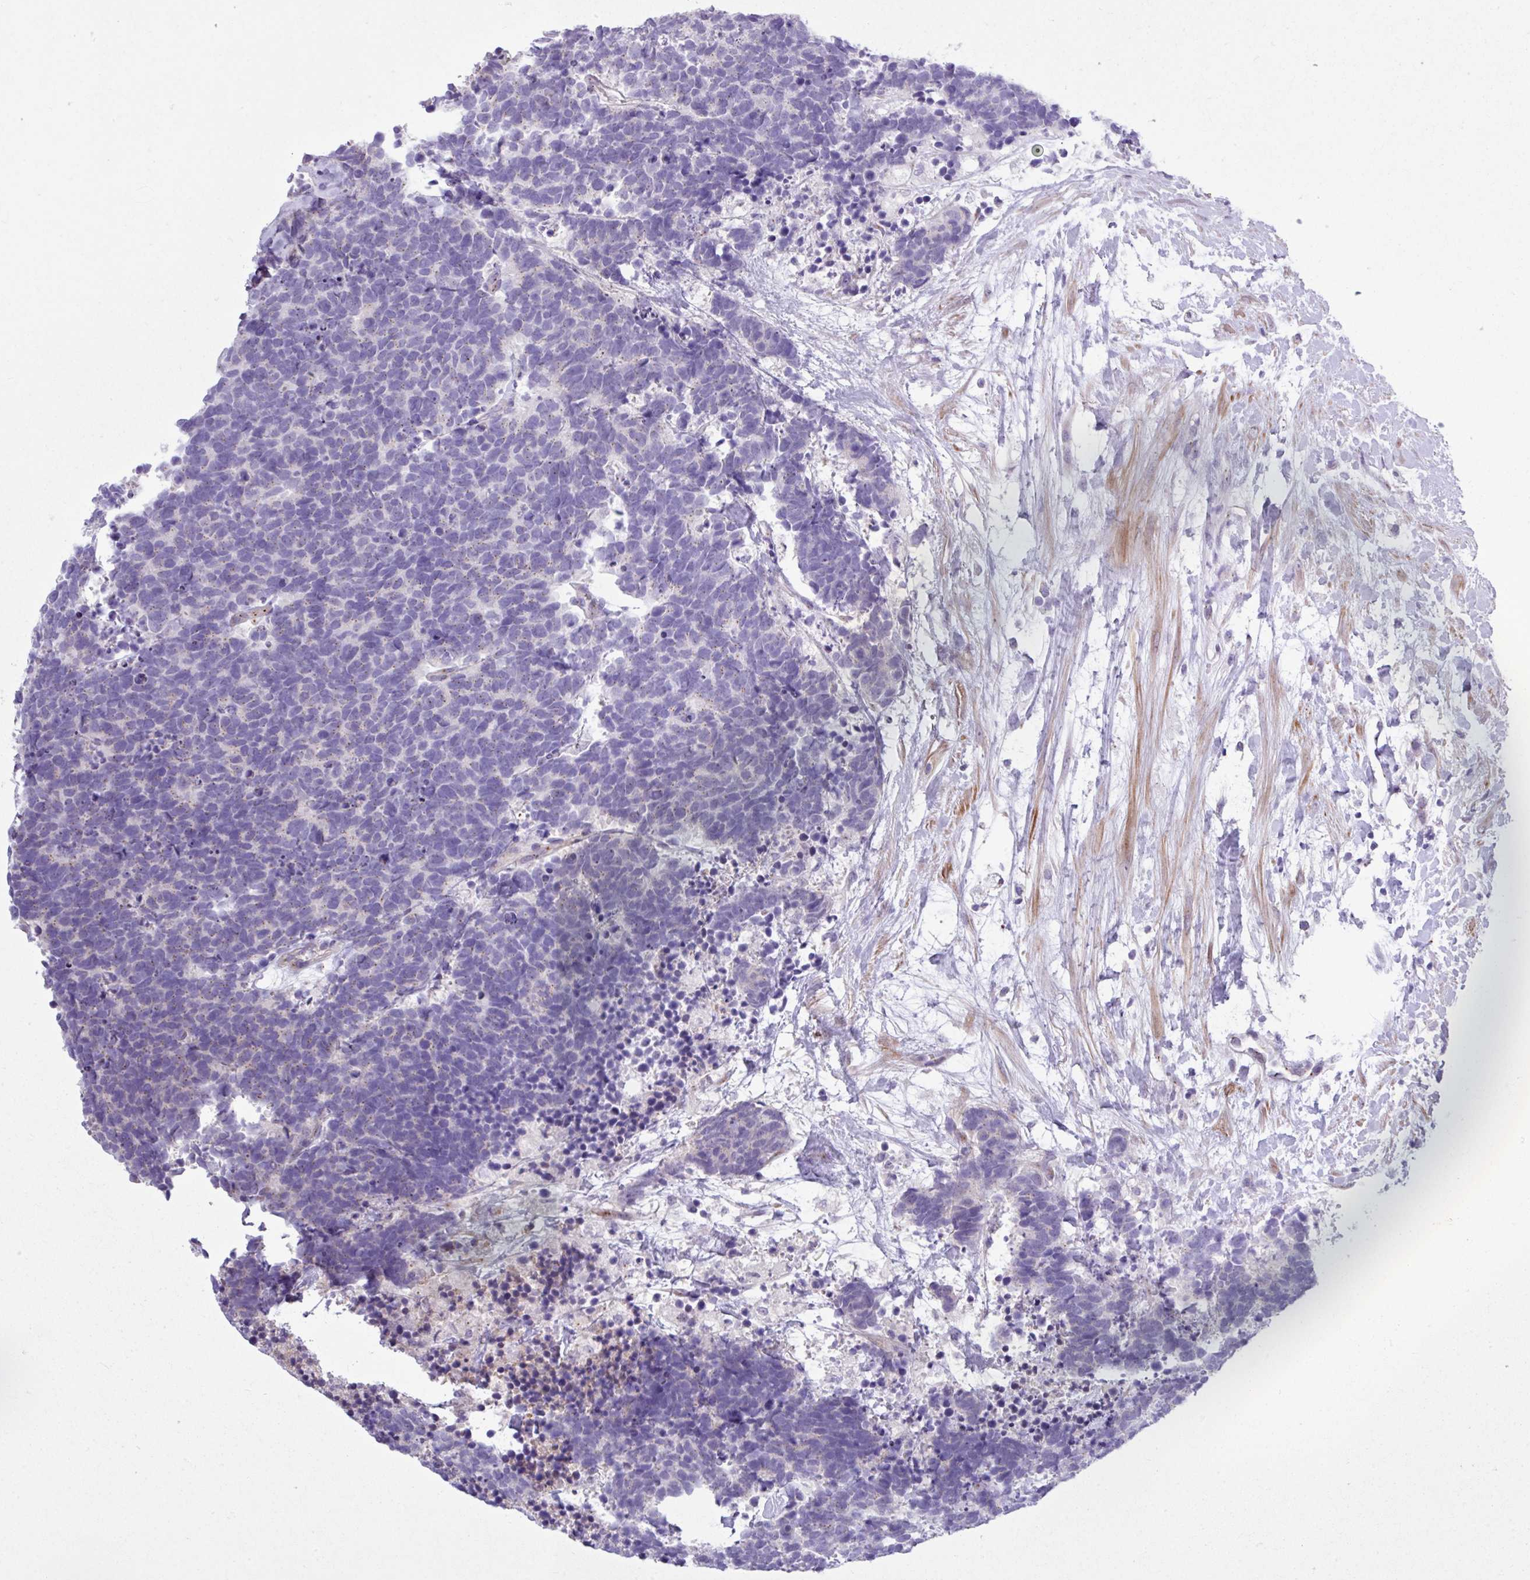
{"staining": {"intensity": "negative", "quantity": "none", "location": "none"}, "tissue": "carcinoid", "cell_type": "Tumor cells", "image_type": "cancer", "snomed": [{"axis": "morphology", "description": "Carcinoma, NOS"}, {"axis": "morphology", "description": "Carcinoid, malignant, NOS"}, {"axis": "topography", "description": "Prostate"}], "caption": "Immunohistochemistry (IHC) micrograph of carcinoid stained for a protein (brown), which shows no expression in tumor cells.", "gene": "SPINK8", "patient": {"sex": "male", "age": 57}}